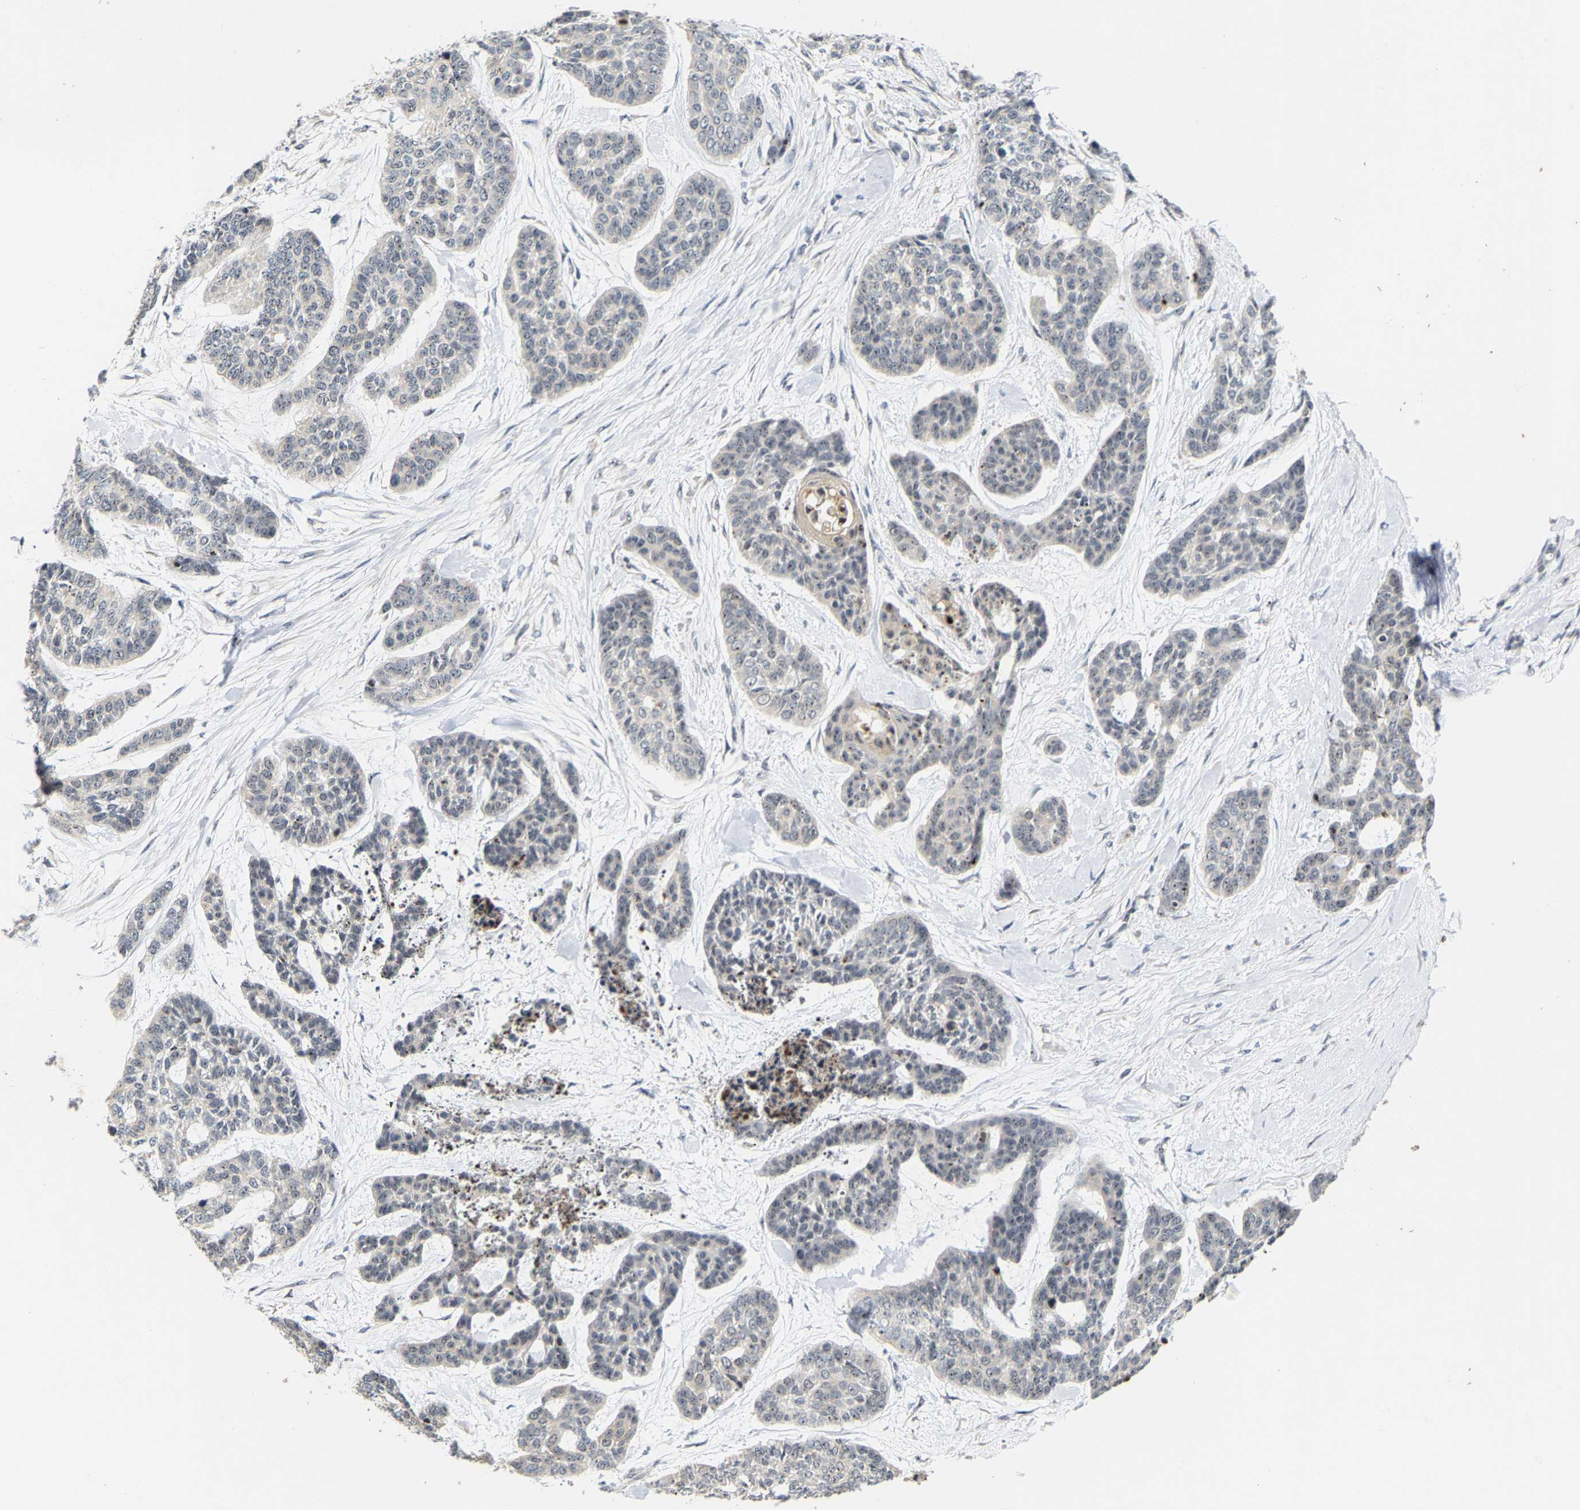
{"staining": {"intensity": "weak", "quantity": "<25%", "location": "nuclear"}, "tissue": "skin cancer", "cell_type": "Tumor cells", "image_type": "cancer", "snomed": [{"axis": "morphology", "description": "Basal cell carcinoma"}, {"axis": "topography", "description": "Skin"}], "caption": "IHC micrograph of neoplastic tissue: skin basal cell carcinoma stained with DAB displays no significant protein positivity in tumor cells.", "gene": "NOP58", "patient": {"sex": "female", "age": 64}}